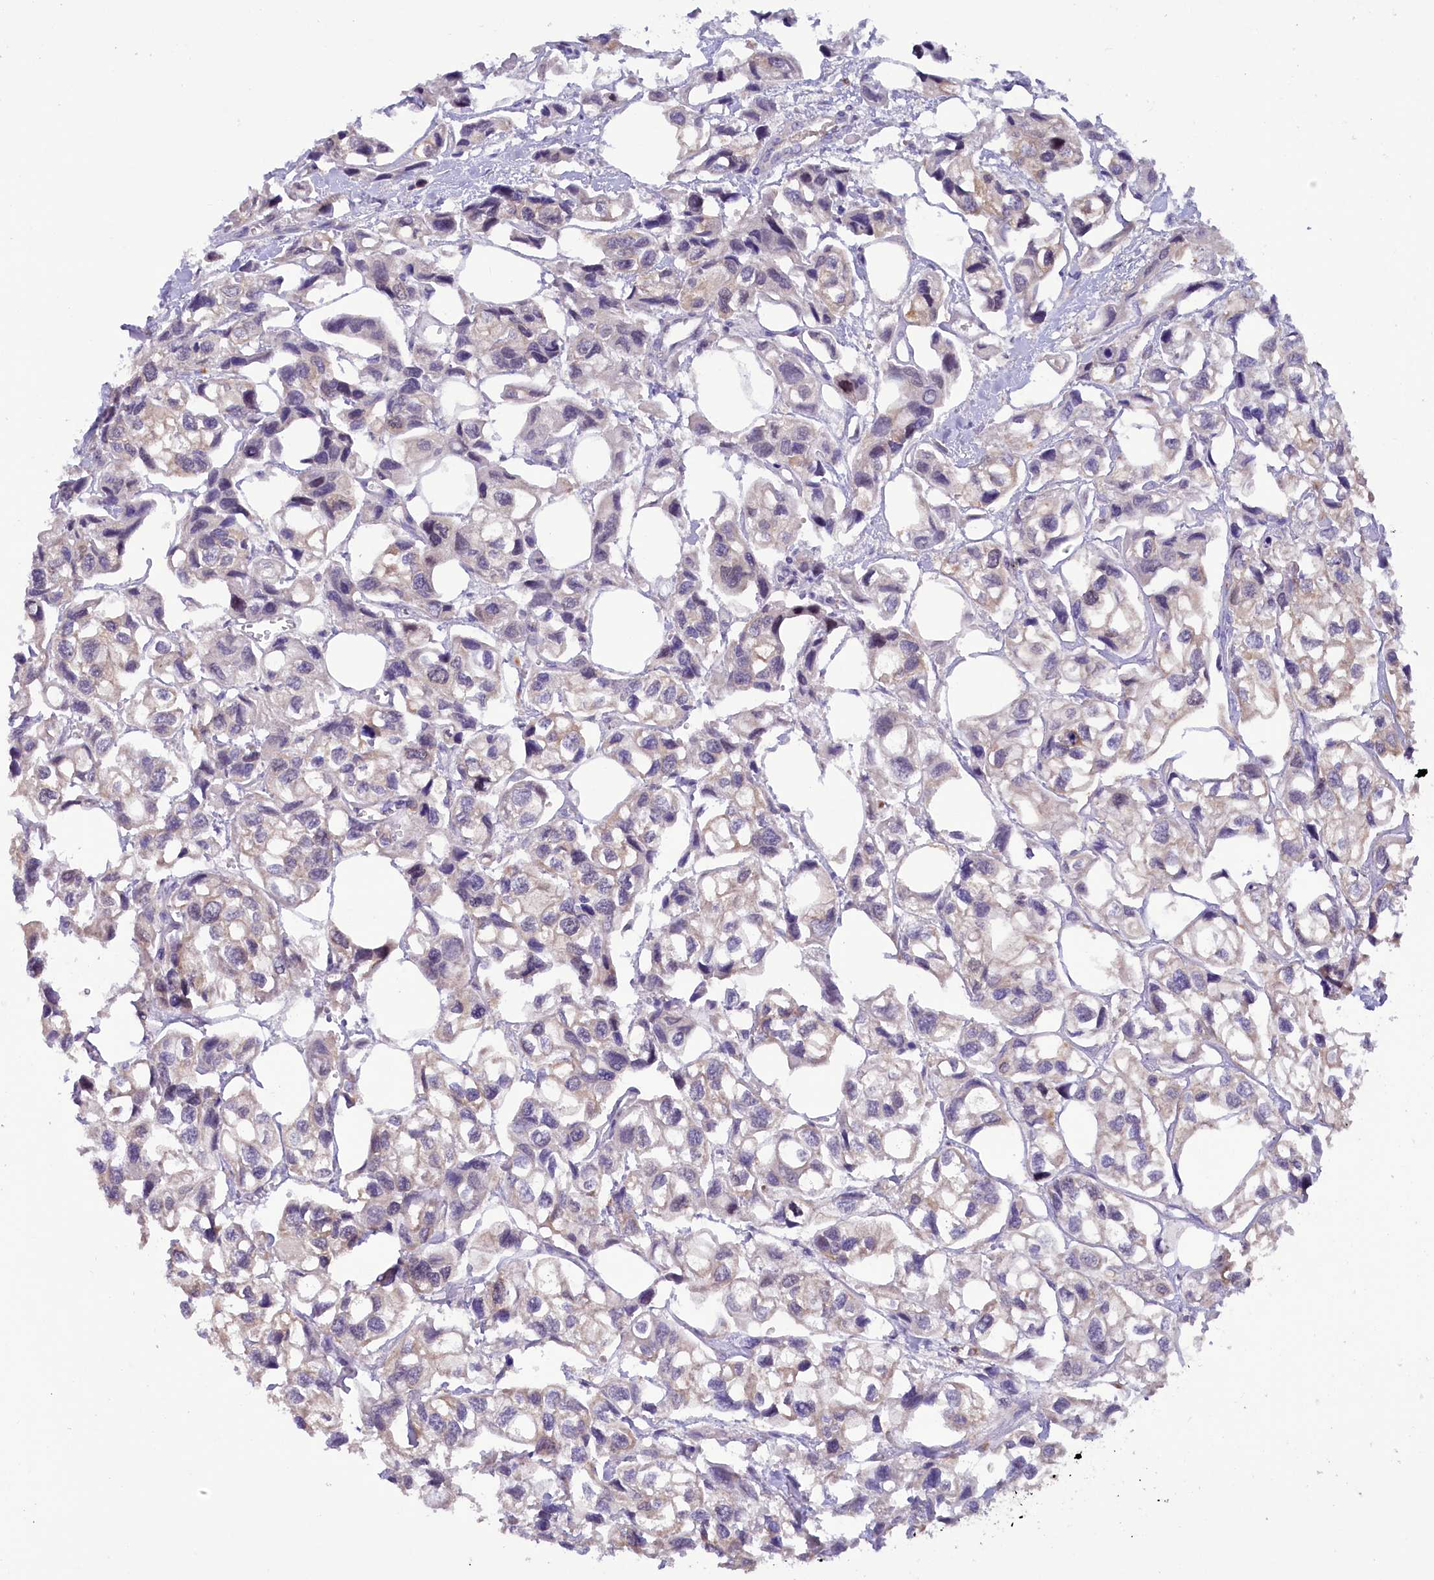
{"staining": {"intensity": "negative", "quantity": "none", "location": "none"}, "tissue": "urothelial cancer", "cell_type": "Tumor cells", "image_type": "cancer", "snomed": [{"axis": "morphology", "description": "Urothelial carcinoma, High grade"}, {"axis": "topography", "description": "Urinary bladder"}], "caption": "Urothelial carcinoma (high-grade) stained for a protein using immunohistochemistry demonstrates no staining tumor cells.", "gene": "FAM111B", "patient": {"sex": "male", "age": 67}}